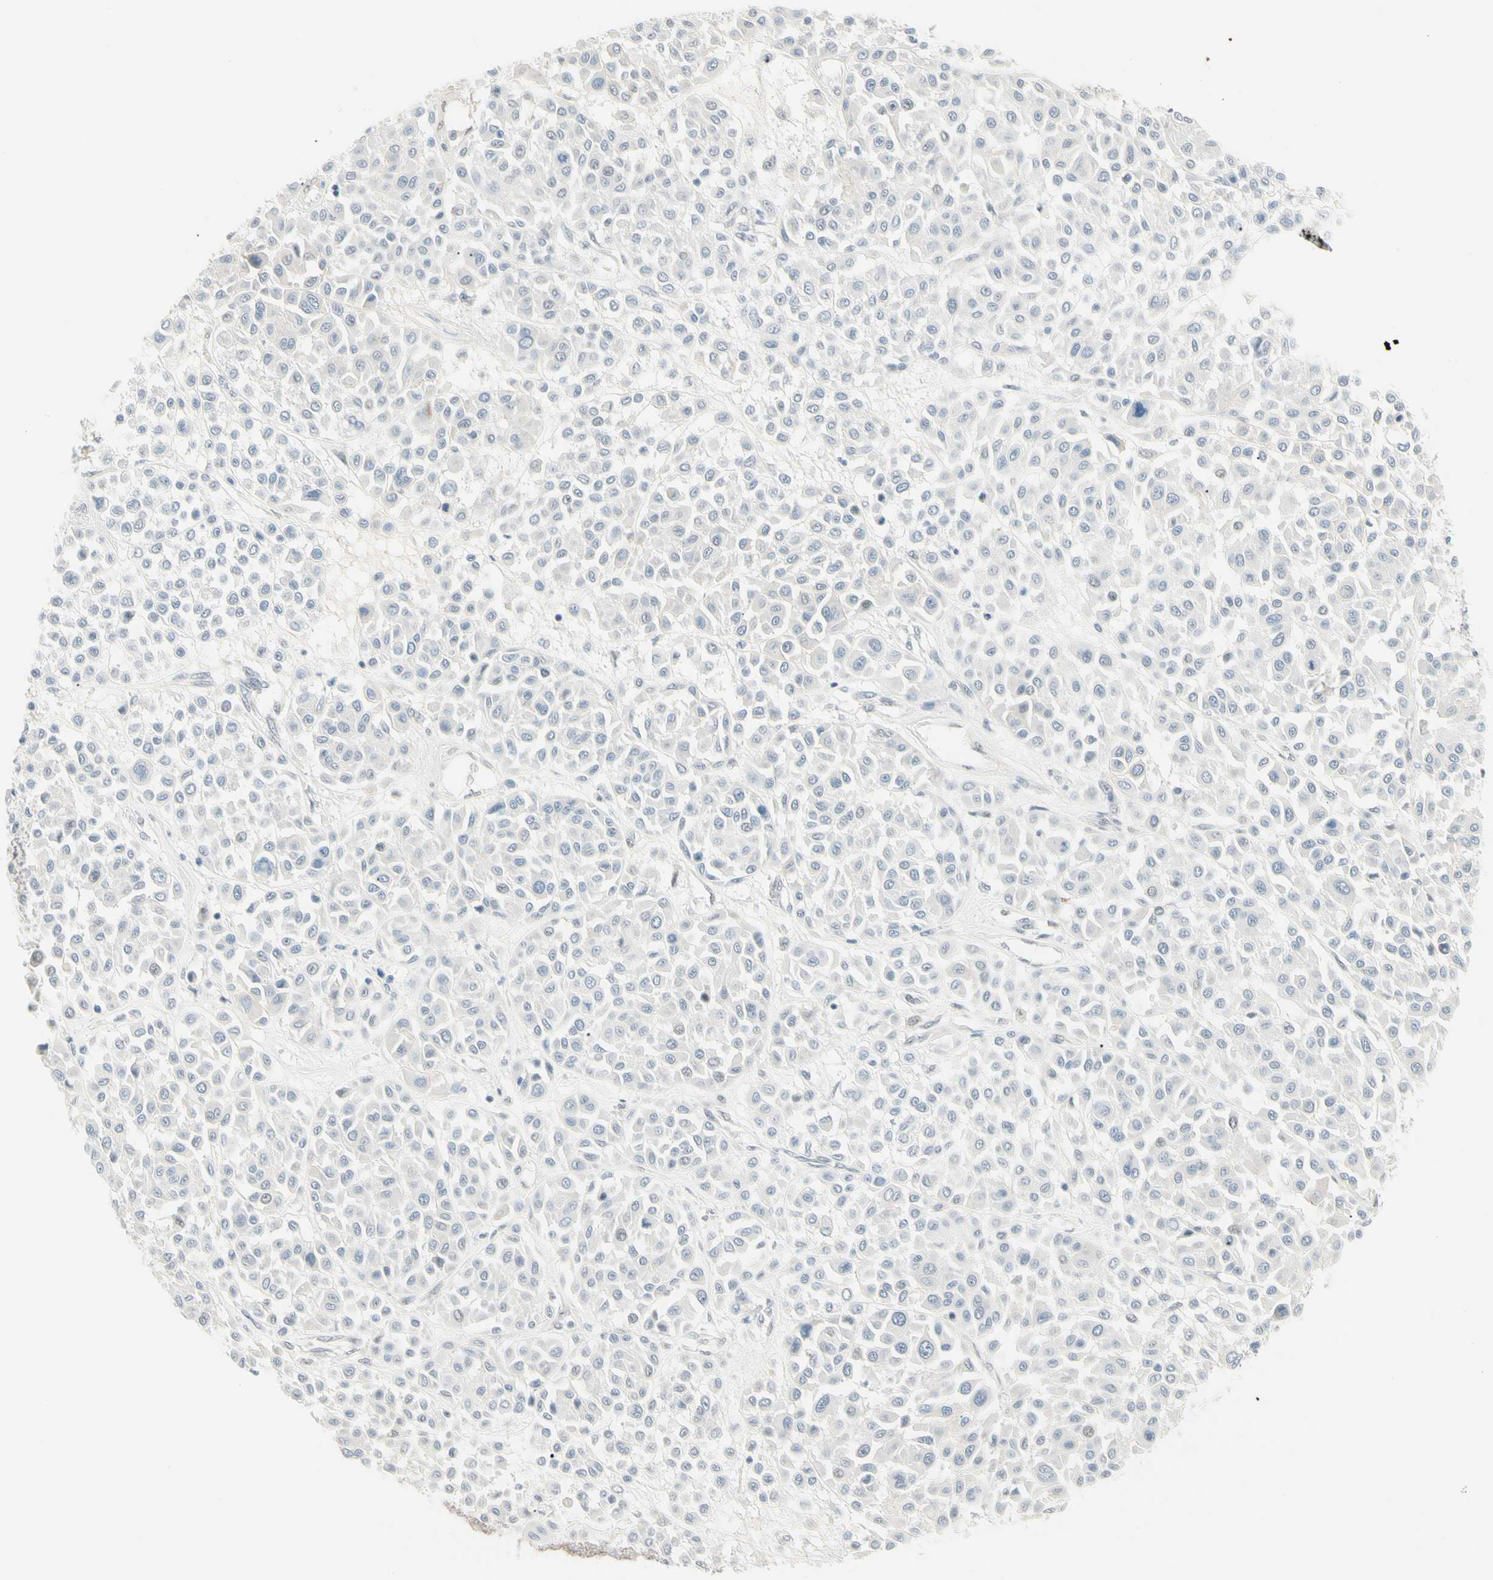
{"staining": {"intensity": "negative", "quantity": "none", "location": "none"}, "tissue": "melanoma", "cell_type": "Tumor cells", "image_type": "cancer", "snomed": [{"axis": "morphology", "description": "Malignant melanoma, Metastatic site"}, {"axis": "topography", "description": "Soft tissue"}], "caption": "This histopathology image is of melanoma stained with IHC to label a protein in brown with the nuclei are counter-stained blue. There is no expression in tumor cells.", "gene": "ASPN", "patient": {"sex": "male", "age": 41}}